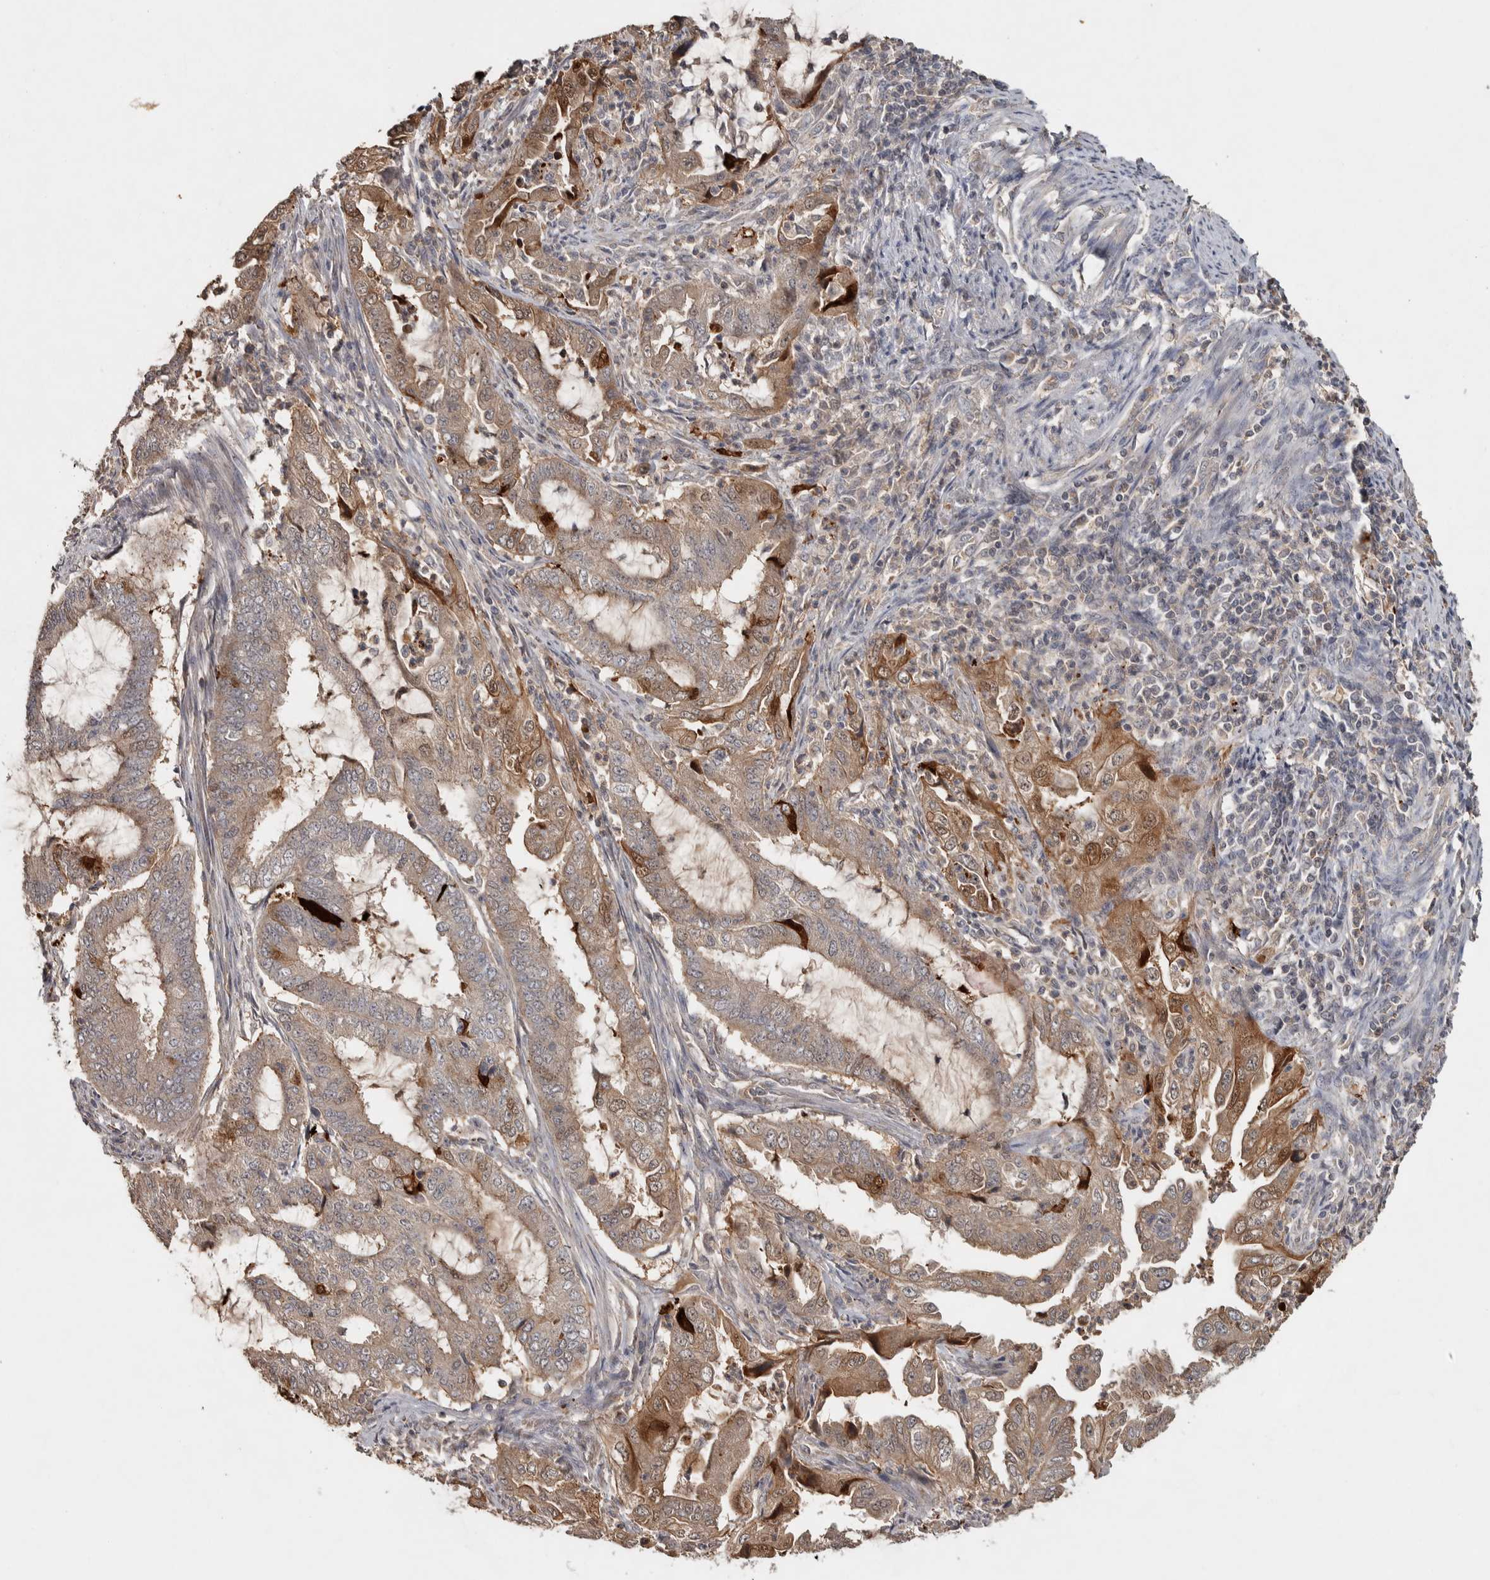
{"staining": {"intensity": "weak", "quantity": "25%-75%", "location": "cytoplasmic/membranous,nuclear"}, "tissue": "endometrial cancer", "cell_type": "Tumor cells", "image_type": "cancer", "snomed": [{"axis": "morphology", "description": "Adenocarcinoma, NOS"}, {"axis": "topography", "description": "Endometrium"}], "caption": "Human endometrial cancer (adenocarcinoma) stained with a brown dye reveals weak cytoplasmic/membranous and nuclear positive positivity in about 25%-75% of tumor cells.", "gene": "EIF3H", "patient": {"sex": "female", "age": 51}}